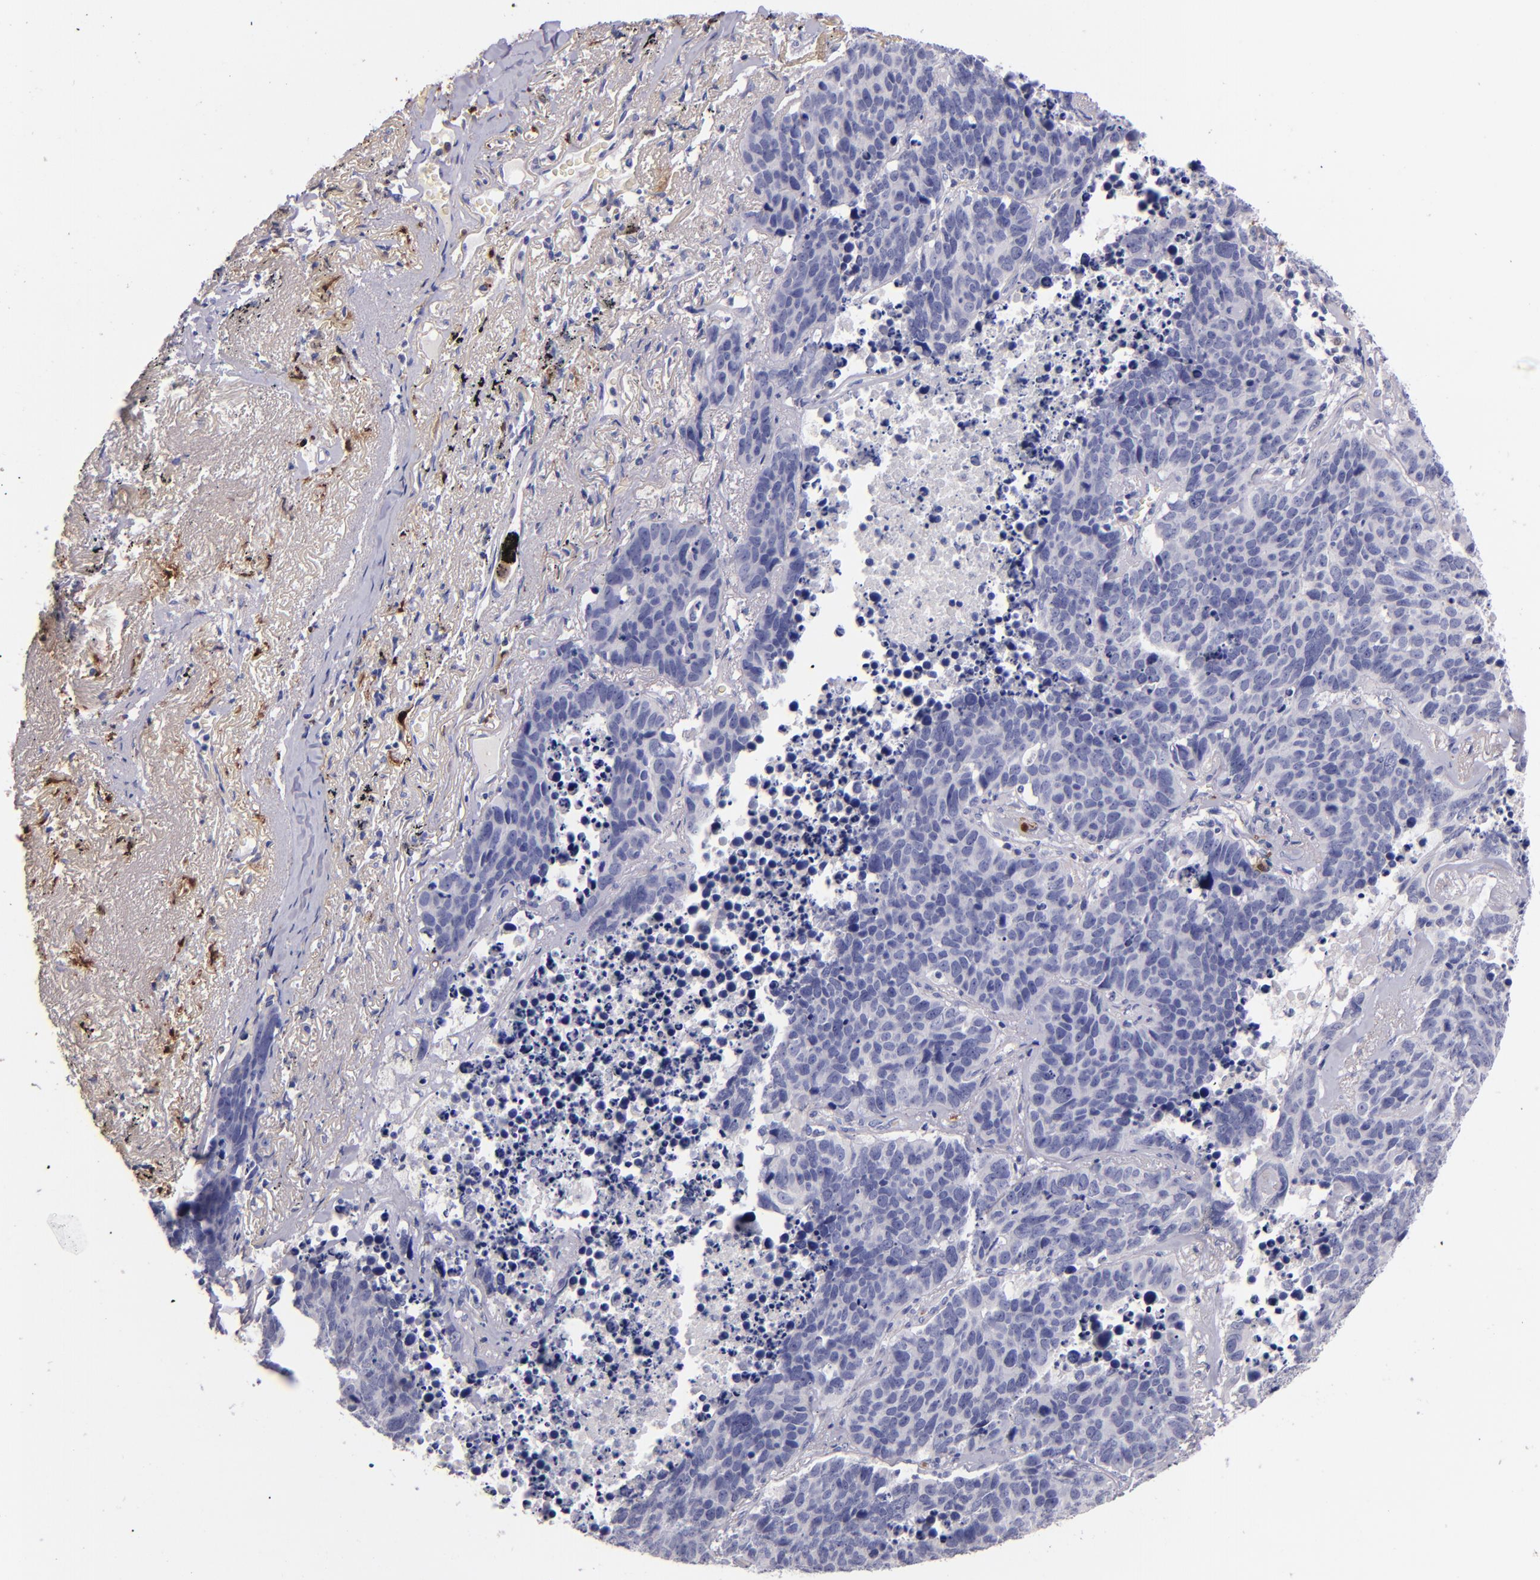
{"staining": {"intensity": "negative", "quantity": "none", "location": "none"}, "tissue": "lung cancer", "cell_type": "Tumor cells", "image_type": "cancer", "snomed": [{"axis": "morphology", "description": "Carcinoid, malignant, NOS"}, {"axis": "topography", "description": "Lung"}], "caption": "DAB immunohistochemical staining of malignant carcinoid (lung) reveals no significant expression in tumor cells.", "gene": "F13A1", "patient": {"sex": "male", "age": 60}}